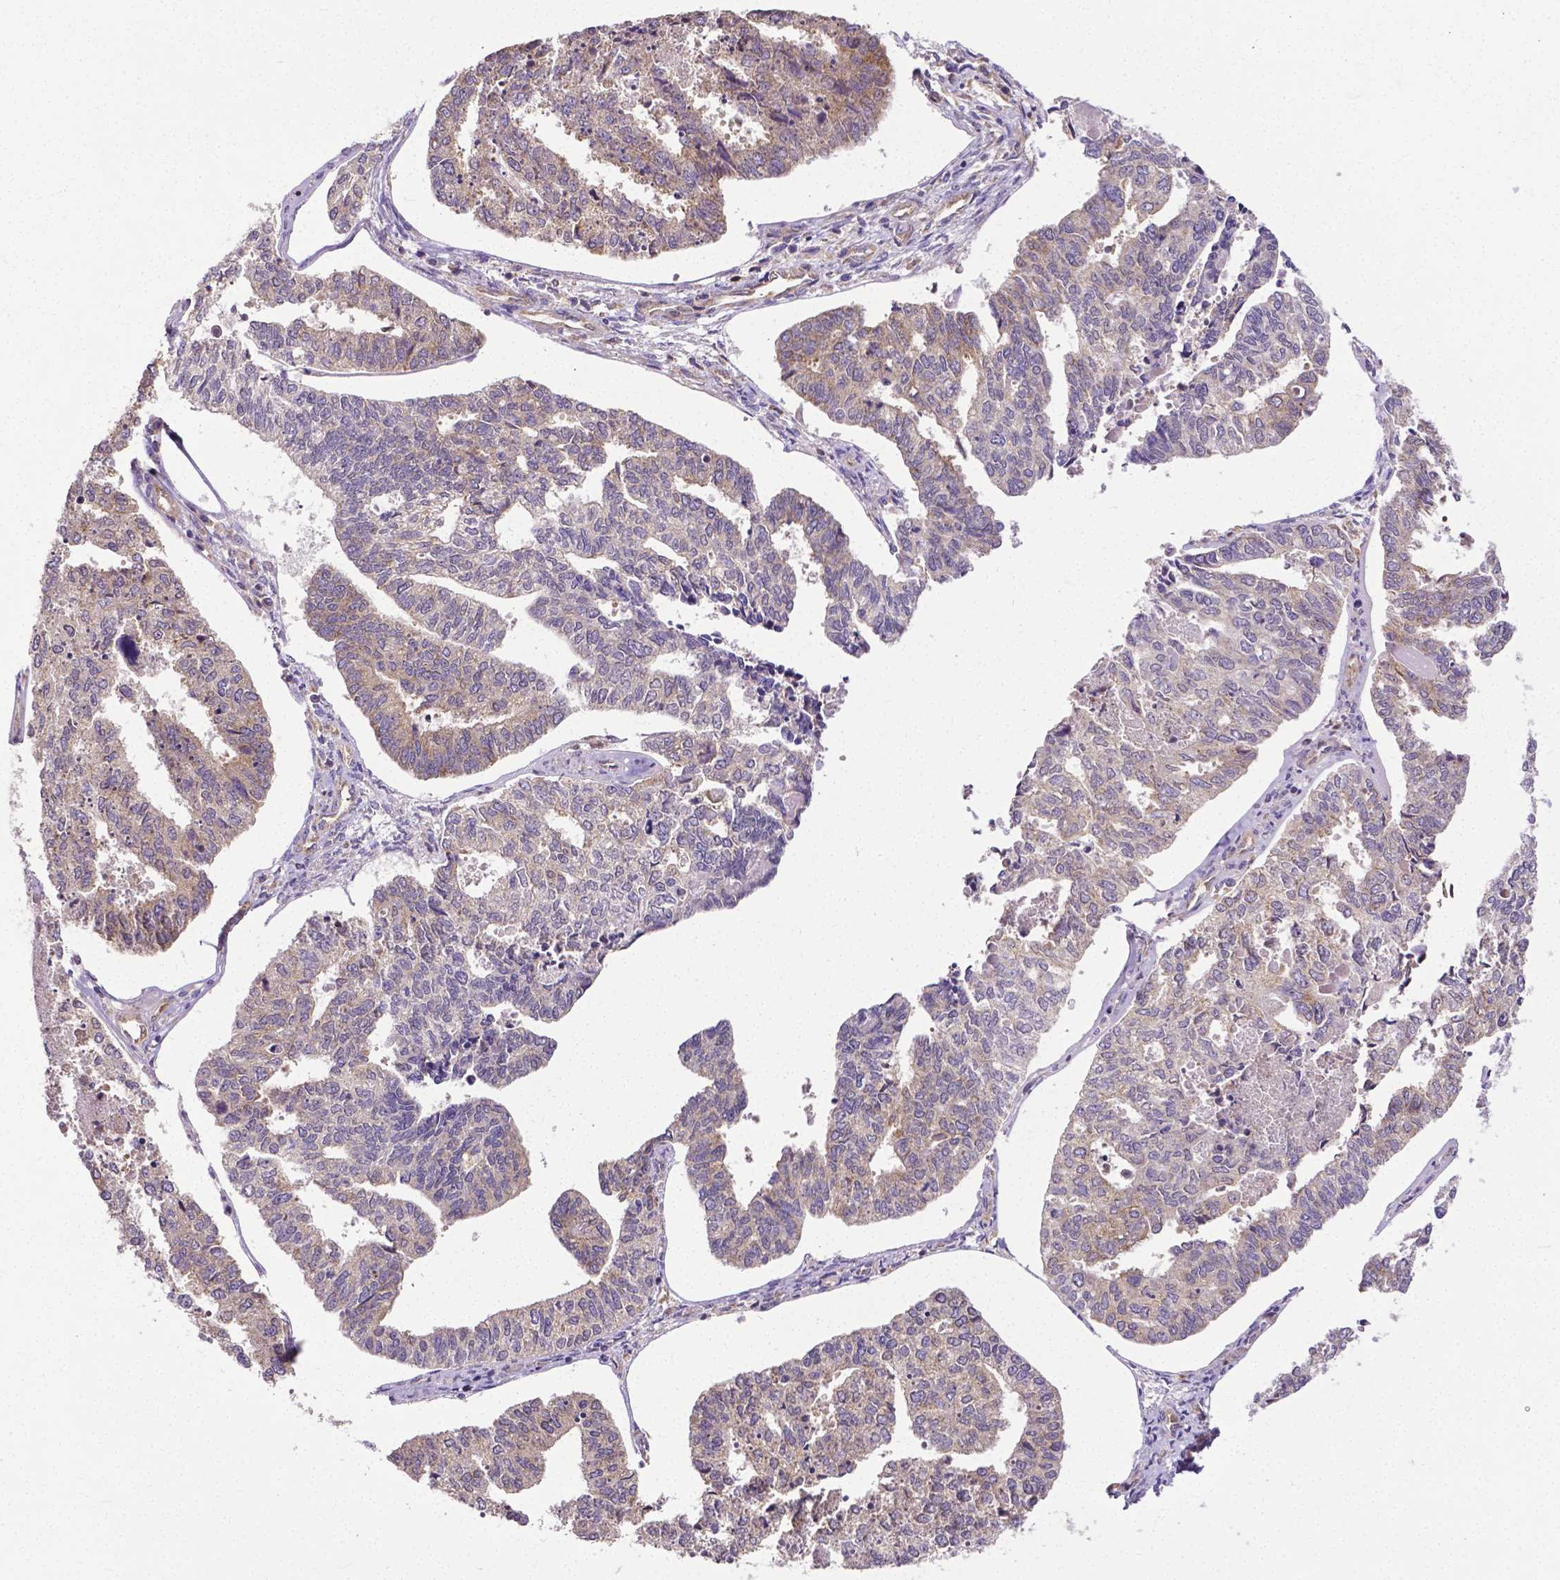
{"staining": {"intensity": "weak", "quantity": "25%-75%", "location": "cytoplasmic/membranous"}, "tissue": "endometrial cancer", "cell_type": "Tumor cells", "image_type": "cancer", "snomed": [{"axis": "morphology", "description": "Adenocarcinoma, NOS"}, {"axis": "topography", "description": "Endometrium"}], "caption": "Immunohistochemistry histopathology image of endometrial adenocarcinoma stained for a protein (brown), which shows low levels of weak cytoplasmic/membranous staining in approximately 25%-75% of tumor cells.", "gene": "DICER1", "patient": {"sex": "female", "age": 73}}